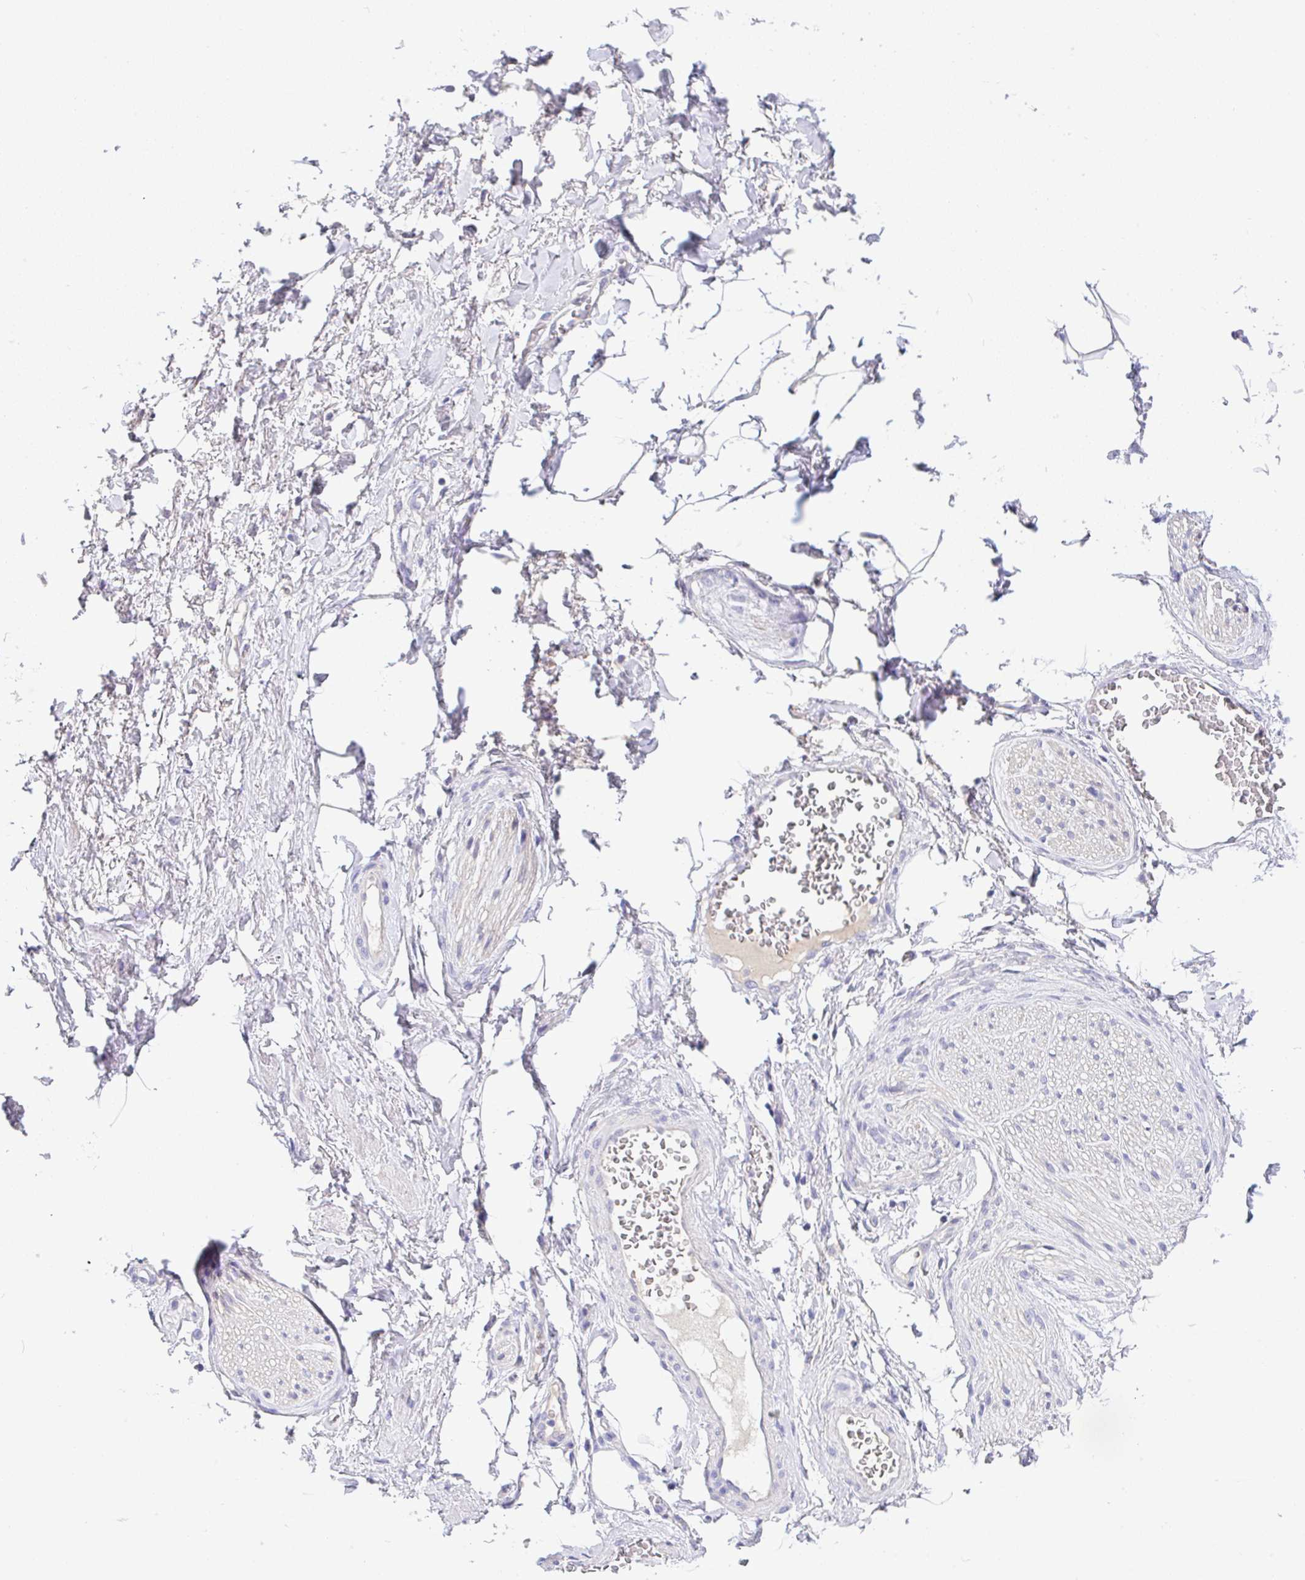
{"staining": {"intensity": "negative", "quantity": "none", "location": "none"}, "tissue": "adipose tissue", "cell_type": "Adipocytes", "image_type": "normal", "snomed": [{"axis": "morphology", "description": "Normal tissue, NOS"}, {"axis": "topography", "description": "Vagina"}, {"axis": "topography", "description": "Peripheral nerve tissue"}], "caption": "An IHC micrograph of unremarkable adipose tissue is shown. There is no staining in adipocytes of adipose tissue. (DAB IHC with hematoxylin counter stain).", "gene": "SERPINE3", "patient": {"sex": "female", "age": 71}}